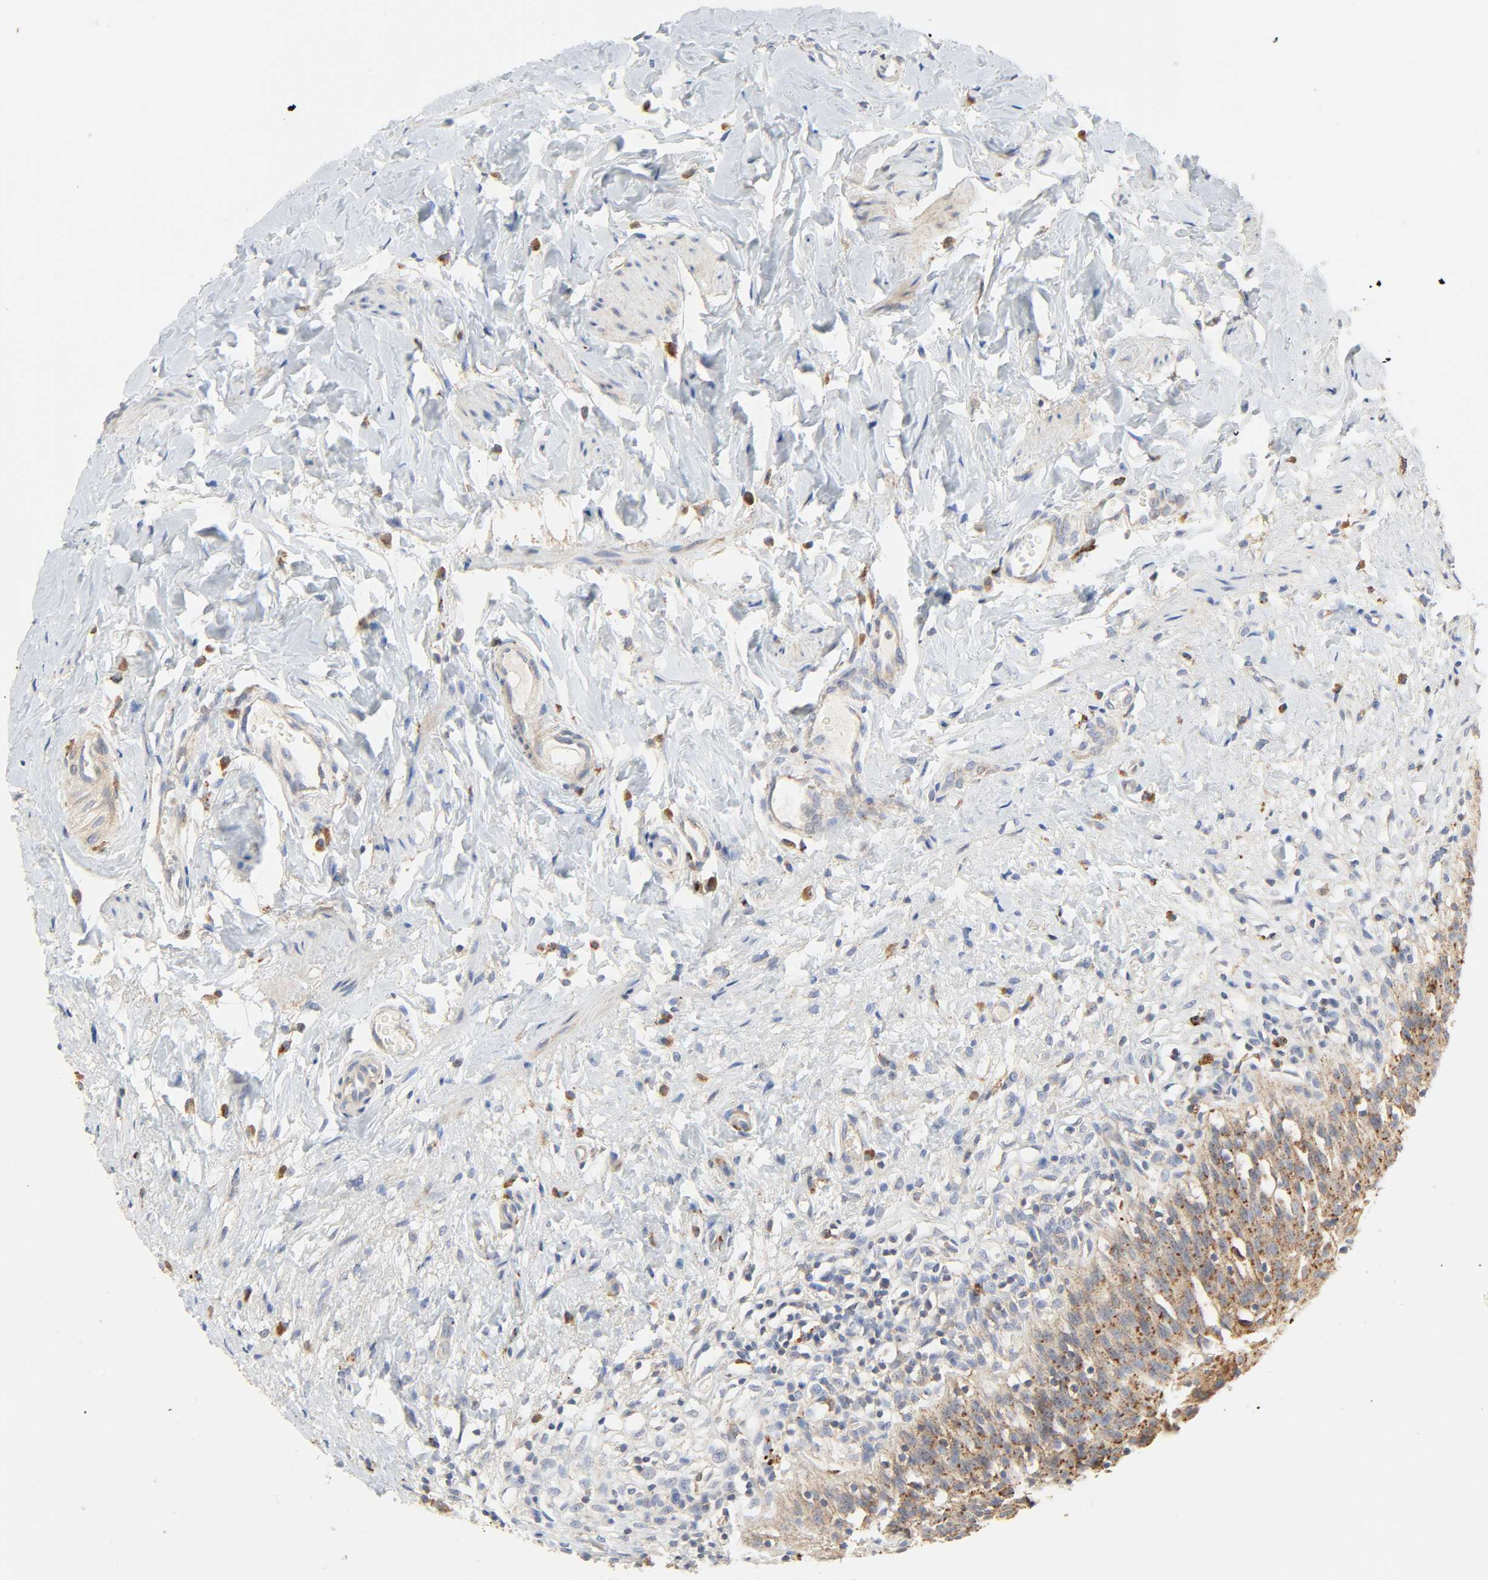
{"staining": {"intensity": "strong", "quantity": ">75%", "location": "cytoplasmic/membranous"}, "tissue": "urinary bladder", "cell_type": "Urothelial cells", "image_type": "normal", "snomed": [{"axis": "morphology", "description": "Normal tissue, NOS"}, {"axis": "topography", "description": "Urinary bladder"}], "caption": "The histopathology image reveals staining of unremarkable urinary bladder, revealing strong cytoplasmic/membranous protein expression (brown color) within urothelial cells.", "gene": "CAMK2A", "patient": {"sex": "female", "age": 80}}